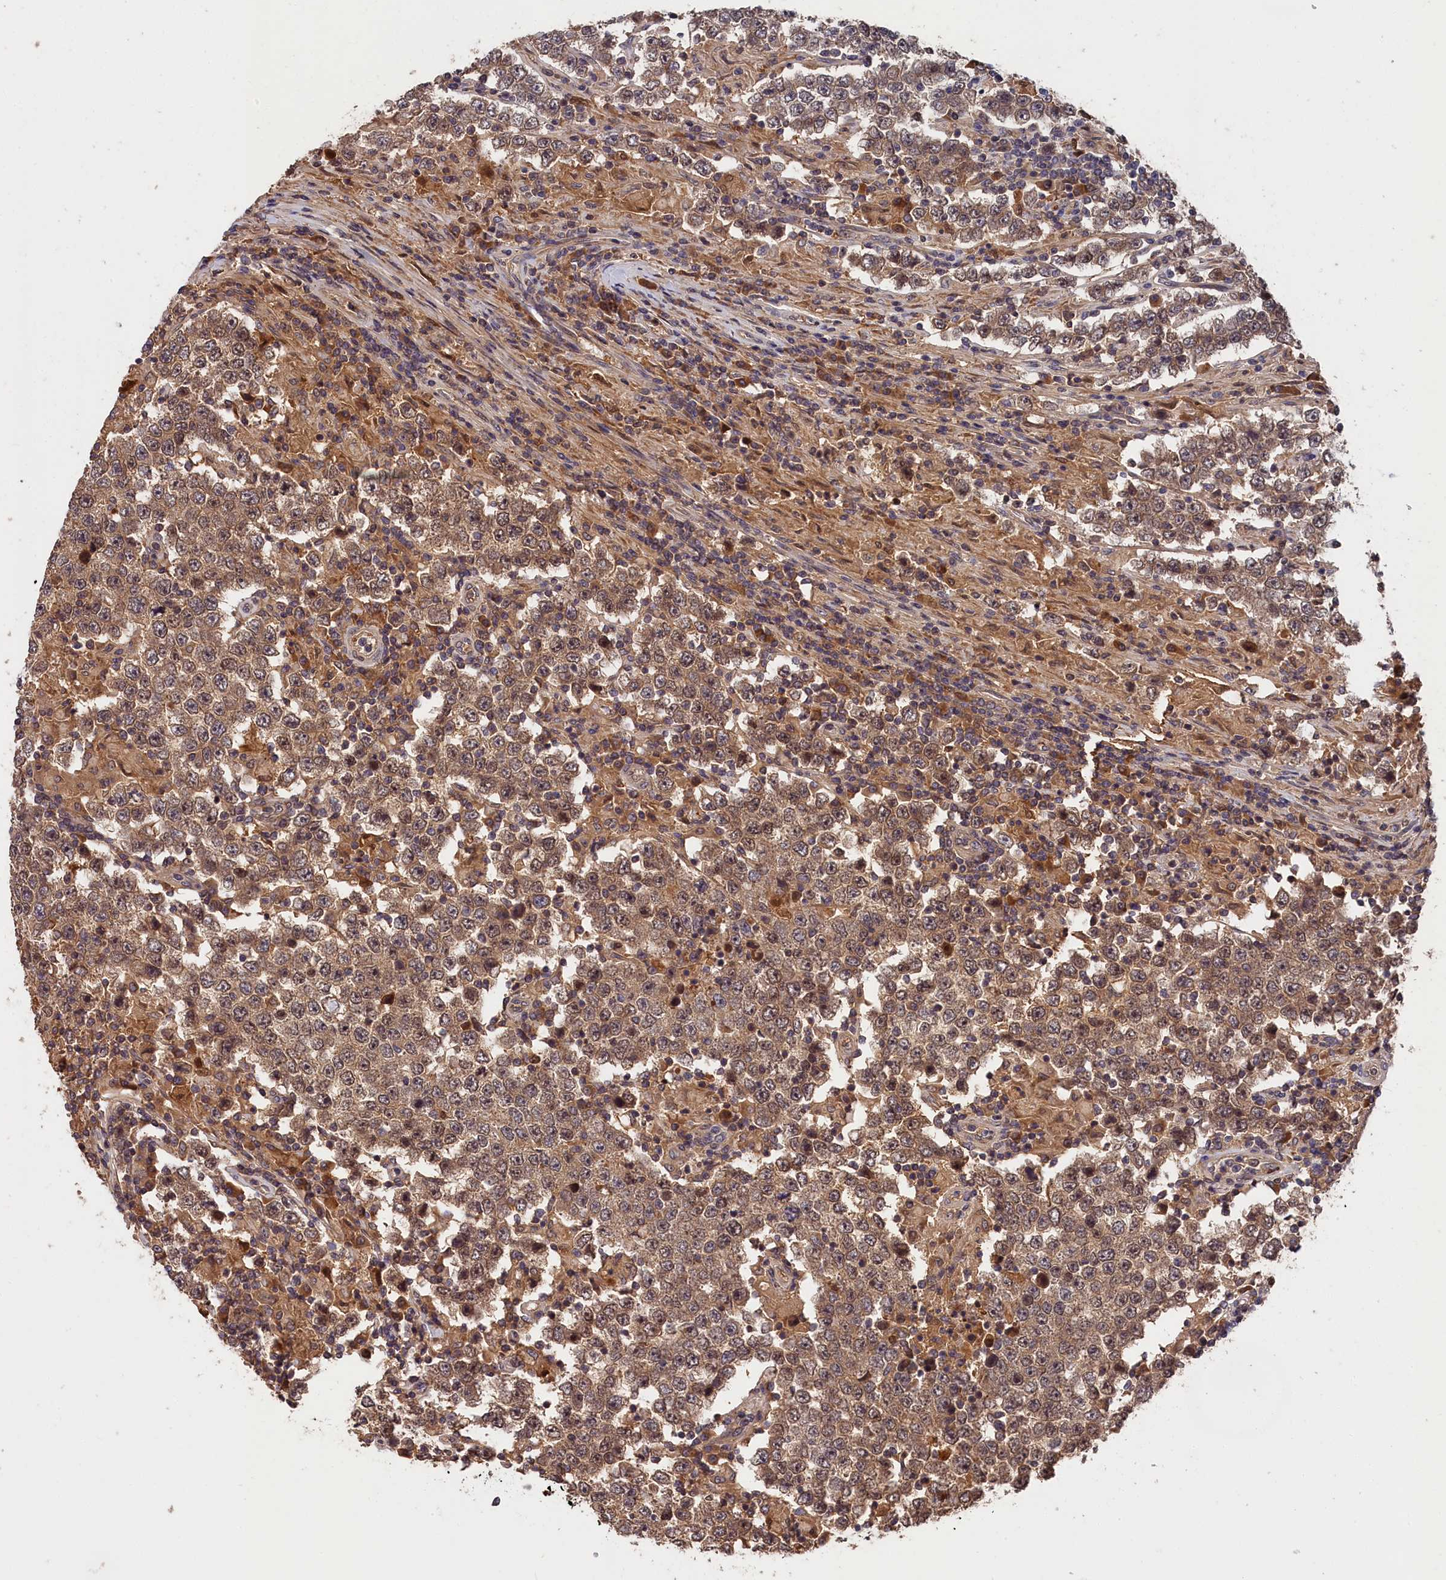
{"staining": {"intensity": "moderate", "quantity": "25%-75%", "location": "cytoplasmic/membranous"}, "tissue": "testis cancer", "cell_type": "Tumor cells", "image_type": "cancer", "snomed": [{"axis": "morphology", "description": "Normal tissue, NOS"}, {"axis": "morphology", "description": "Urothelial carcinoma, High grade"}, {"axis": "morphology", "description": "Seminoma, NOS"}, {"axis": "morphology", "description": "Carcinoma, Embryonal, NOS"}, {"axis": "topography", "description": "Urinary bladder"}, {"axis": "topography", "description": "Testis"}], "caption": "A histopathology image of human embryonal carcinoma (testis) stained for a protein exhibits moderate cytoplasmic/membranous brown staining in tumor cells.", "gene": "ITIH1", "patient": {"sex": "male", "age": 41}}